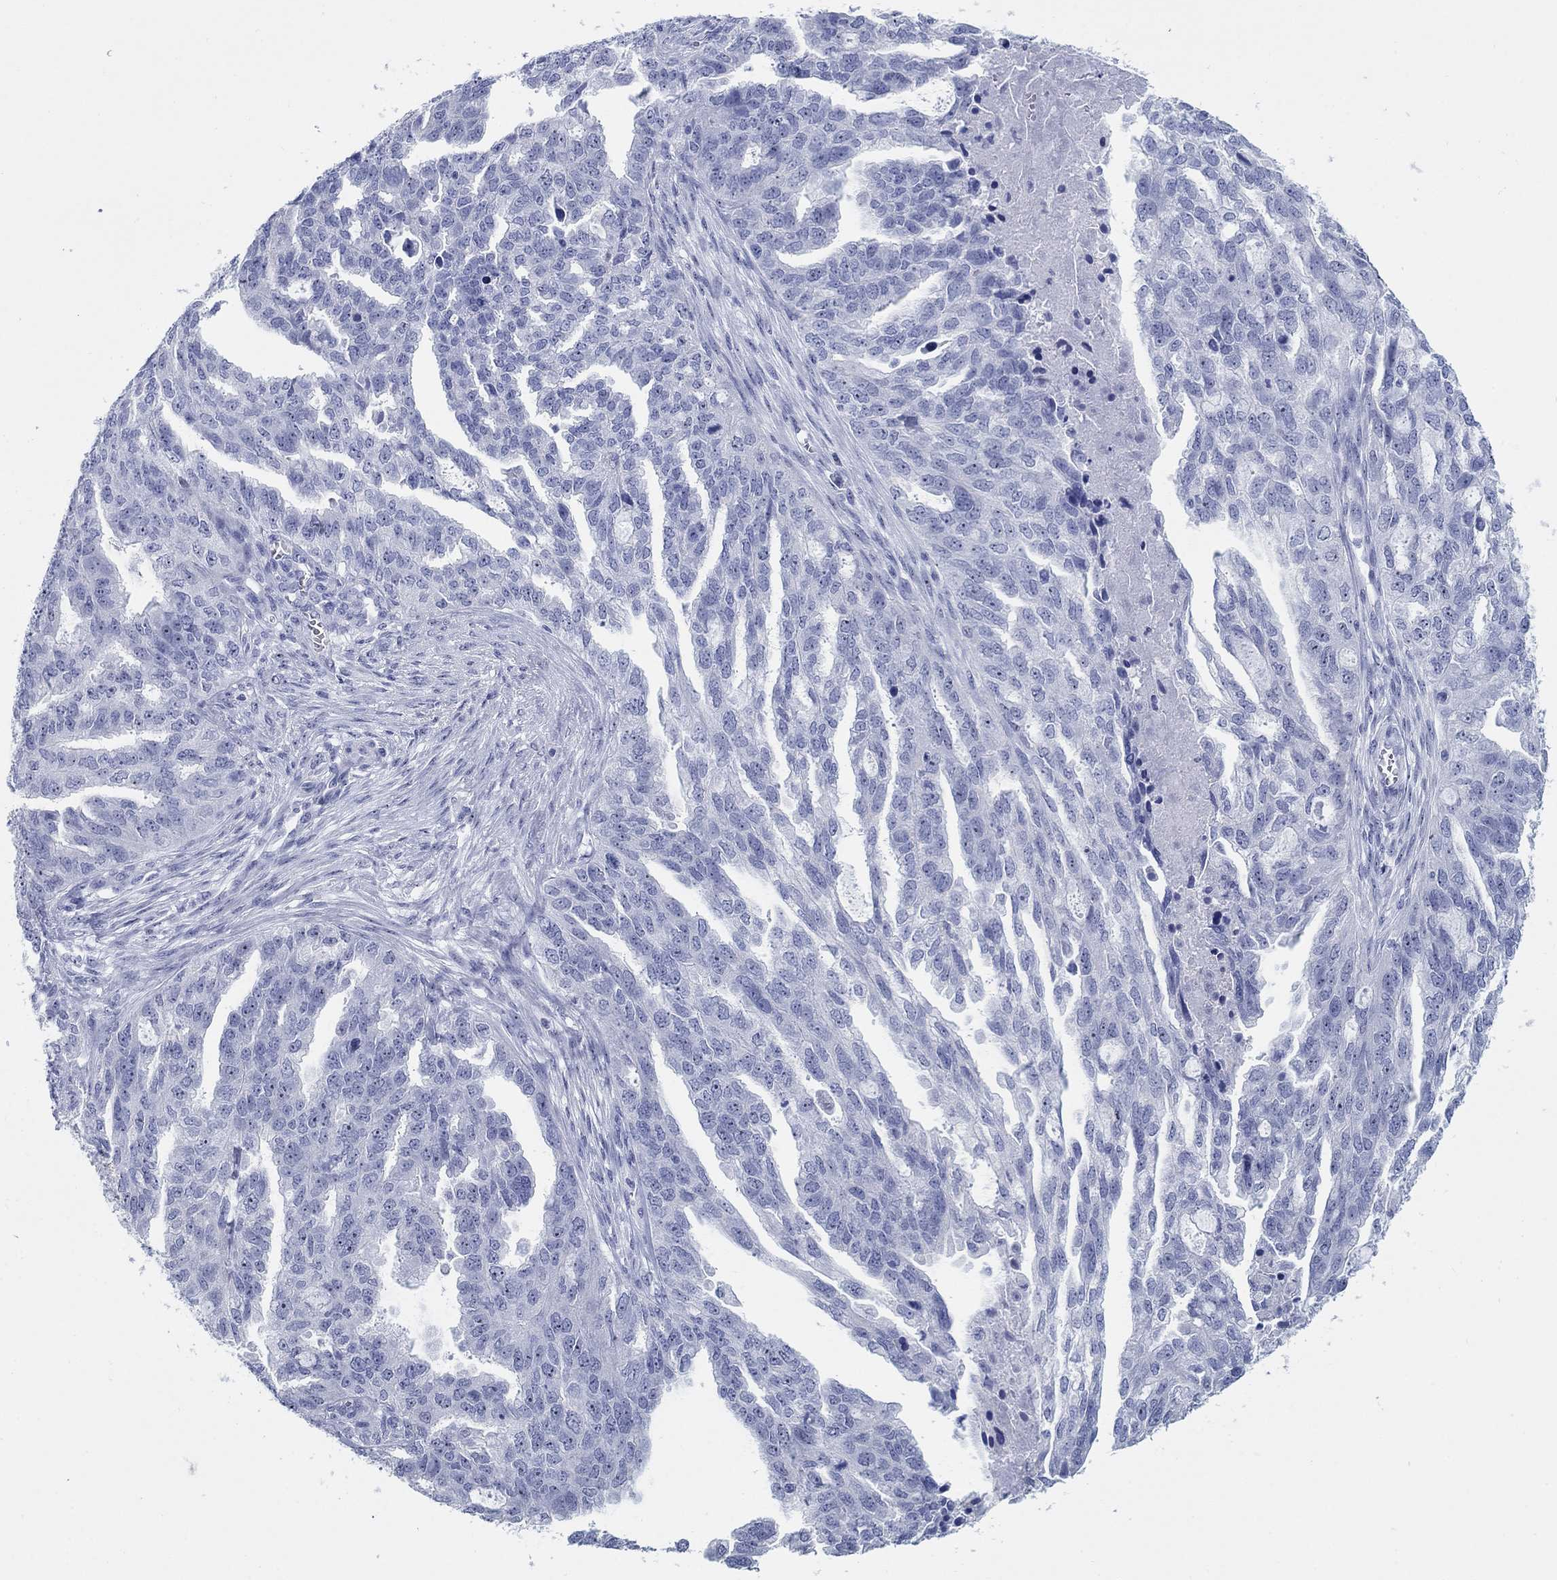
{"staining": {"intensity": "negative", "quantity": "none", "location": "none"}, "tissue": "ovarian cancer", "cell_type": "Tumor cells", "image_type": "cancer", "snomed": [{"axis": "morphology", "description": "Cystadenocarcinoma, serous, NOS"}, {"axis": "topography", "description": "Ovary"}], "caption": "DAB (3,3'-diaminobenzidine) immunohistochemical staining of ovarian cancer (serous cystadenocarcinoma) displays no significant expression in tumor cells. Nuclei are stained in blue.", "gene": "AKR1C2", "patient": {"sex": "female", "age": 51}}